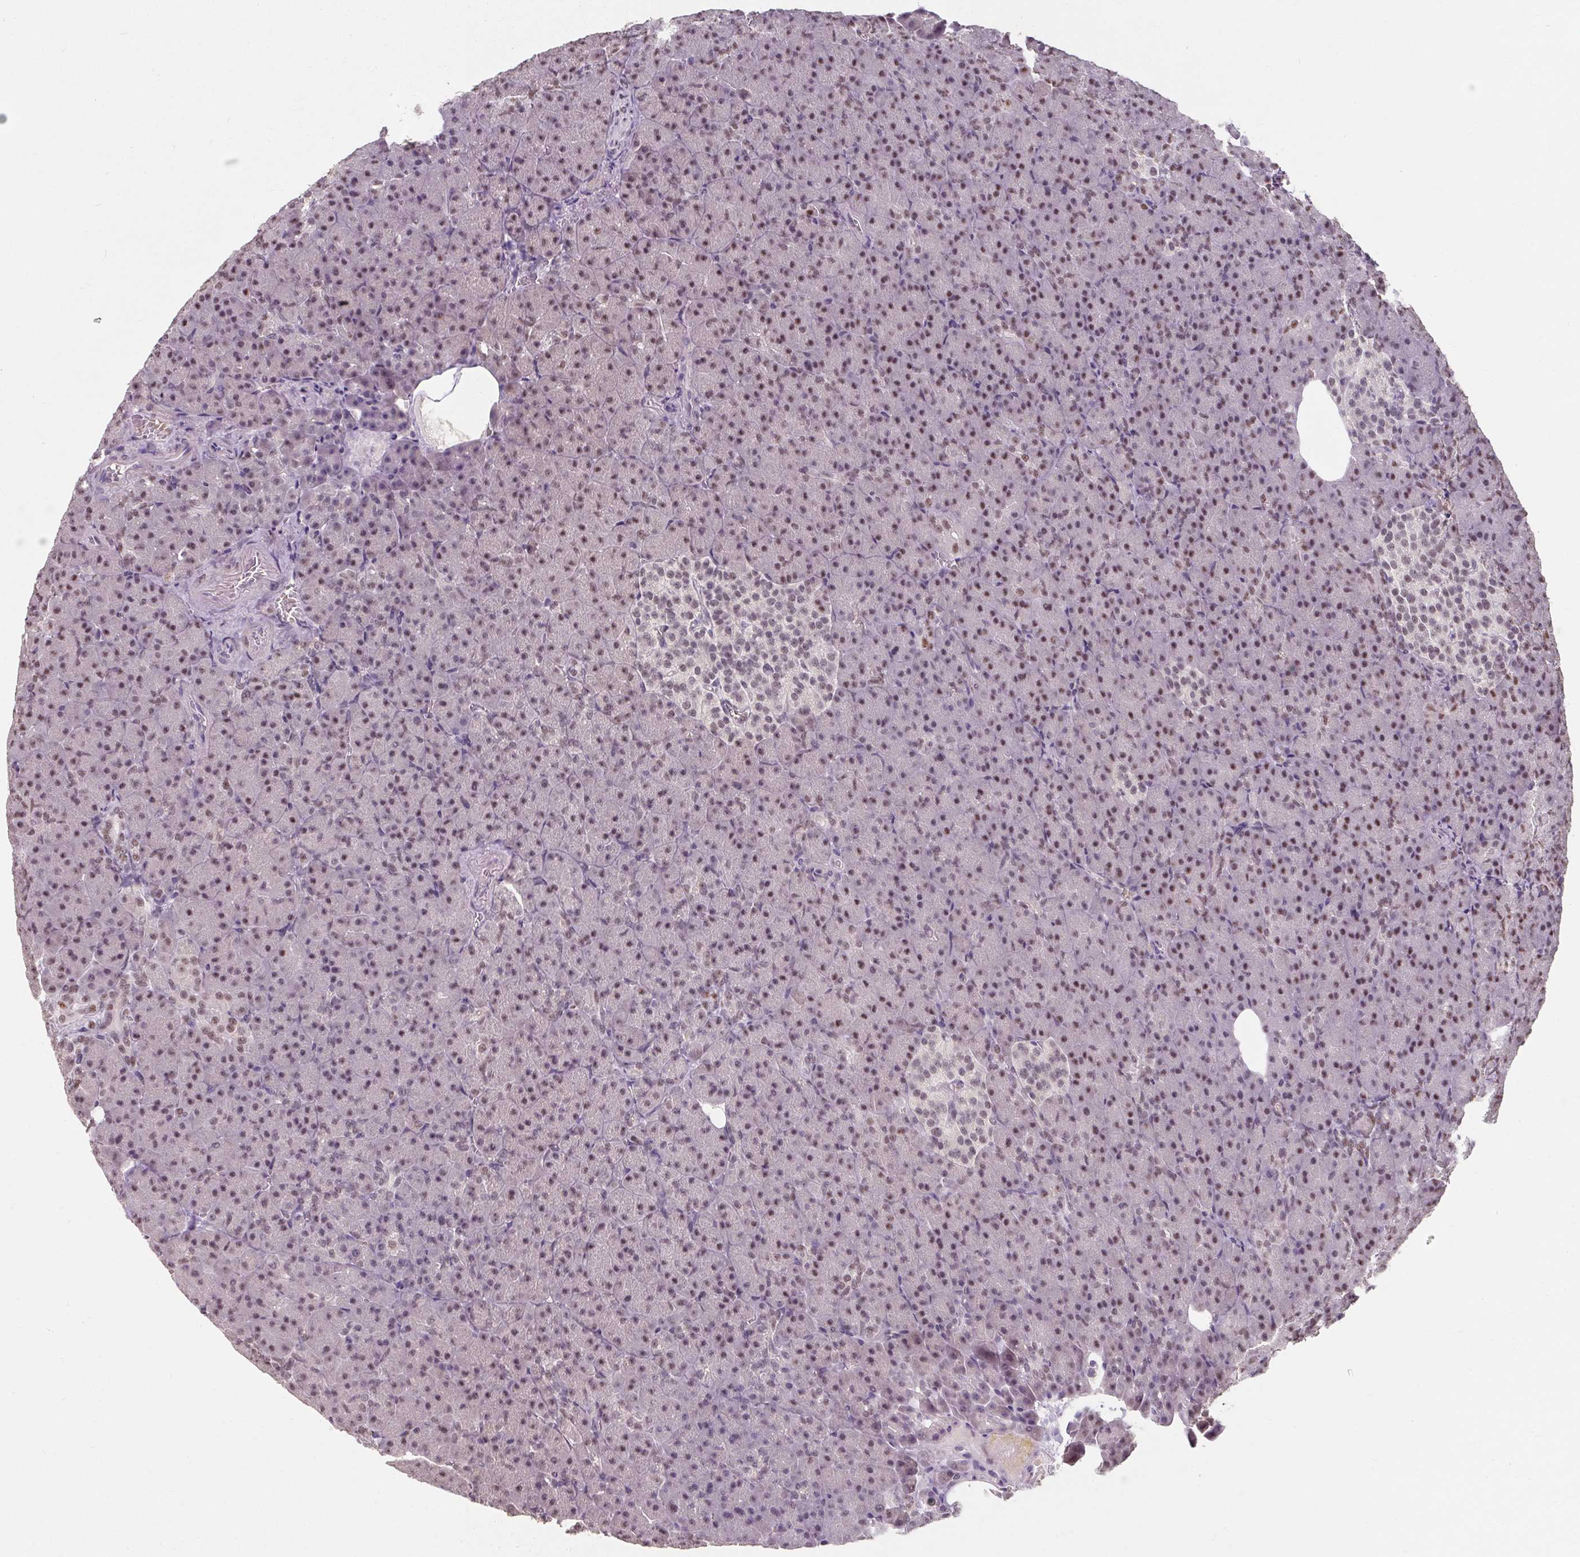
{"staining": {"intensity": "moderate", "quantity": "25%-75%", "location": "nuclear"}, "tissue": "pancreas", "cell_type": "Exocrine glandular cells", "image_type": "normal", "snomed": [{"axis": "morphology", "description": "Normal tissue, NOS"}, {"axis": "topography", "description": "Pancreas"}], "caption": "The histopathology image exhibits staining of benign pancreas, revealing moderate nuclear protein expression (brown color) within exocrine glandular cells. The protein of interest is shown in brown color, while the nuclei are stained blue.", "gene": "ENSG00000291316", "patient": {"sex": "female", "age": 74}}